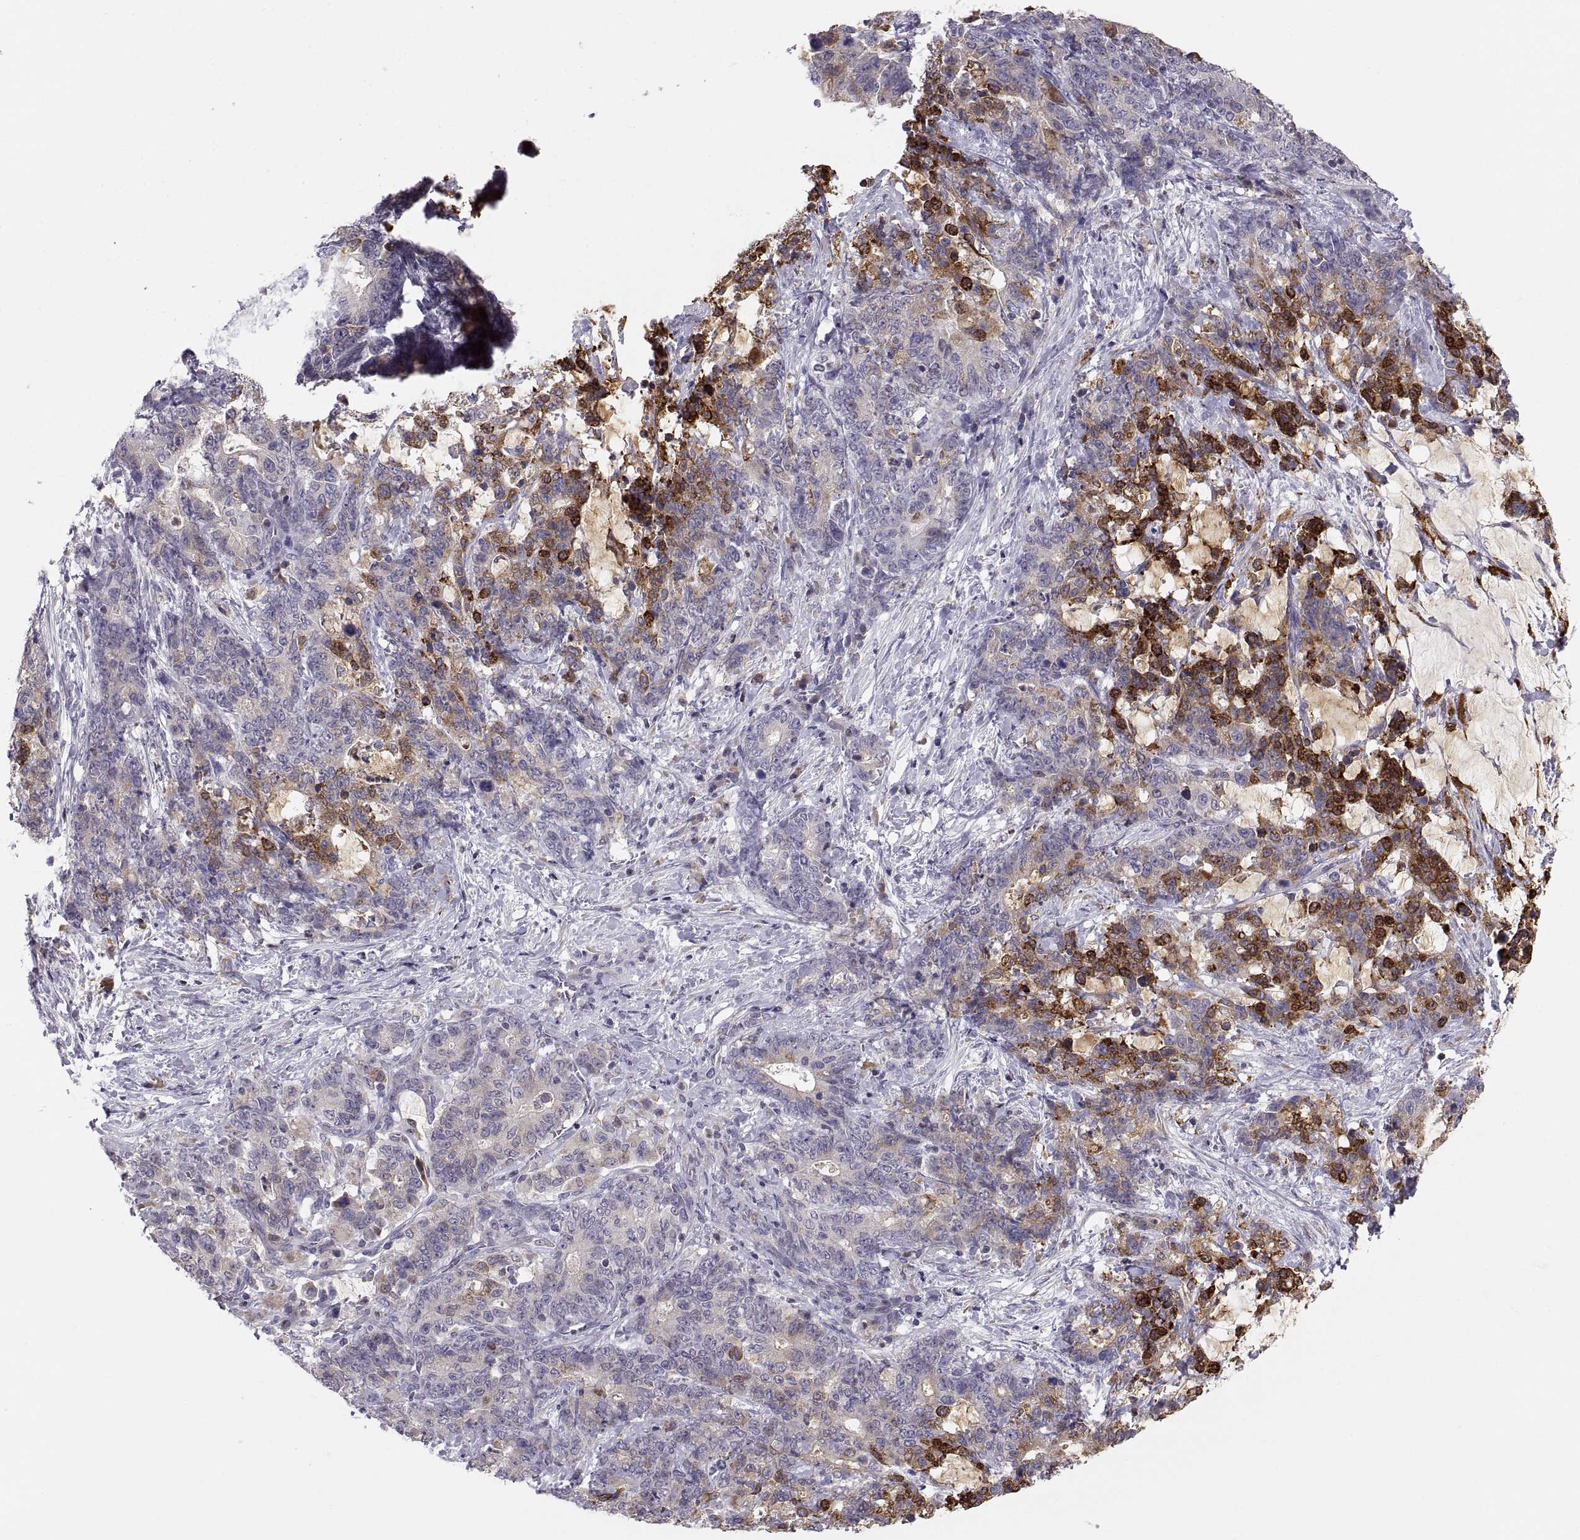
{"staining": {"intensity": "strong", "quantity": "25%-75%", "location": "cytoplasmic/membranous"}, "tissue": "stomach cancer", "cell_type": "Tumor cells", "image_type": "cancer", "snomed": [{"axis": "morphology", "description": "Normal tissue, NOS"}, {"axis": "morphology", "description": "Adenocarcinoma, NOS"}, {"axis": "topography", "description": "Stomach"}], "caption": "A histopathology image showing strong cytoplasmic/membranous staining in approximately 25%-75% of tumor cells in stomach cancer (adenocarcinoma), as visualized by brown immunohistochemical staining.", "gene": "ERO1A", "patient": {"sex": "female", "age": 64}}